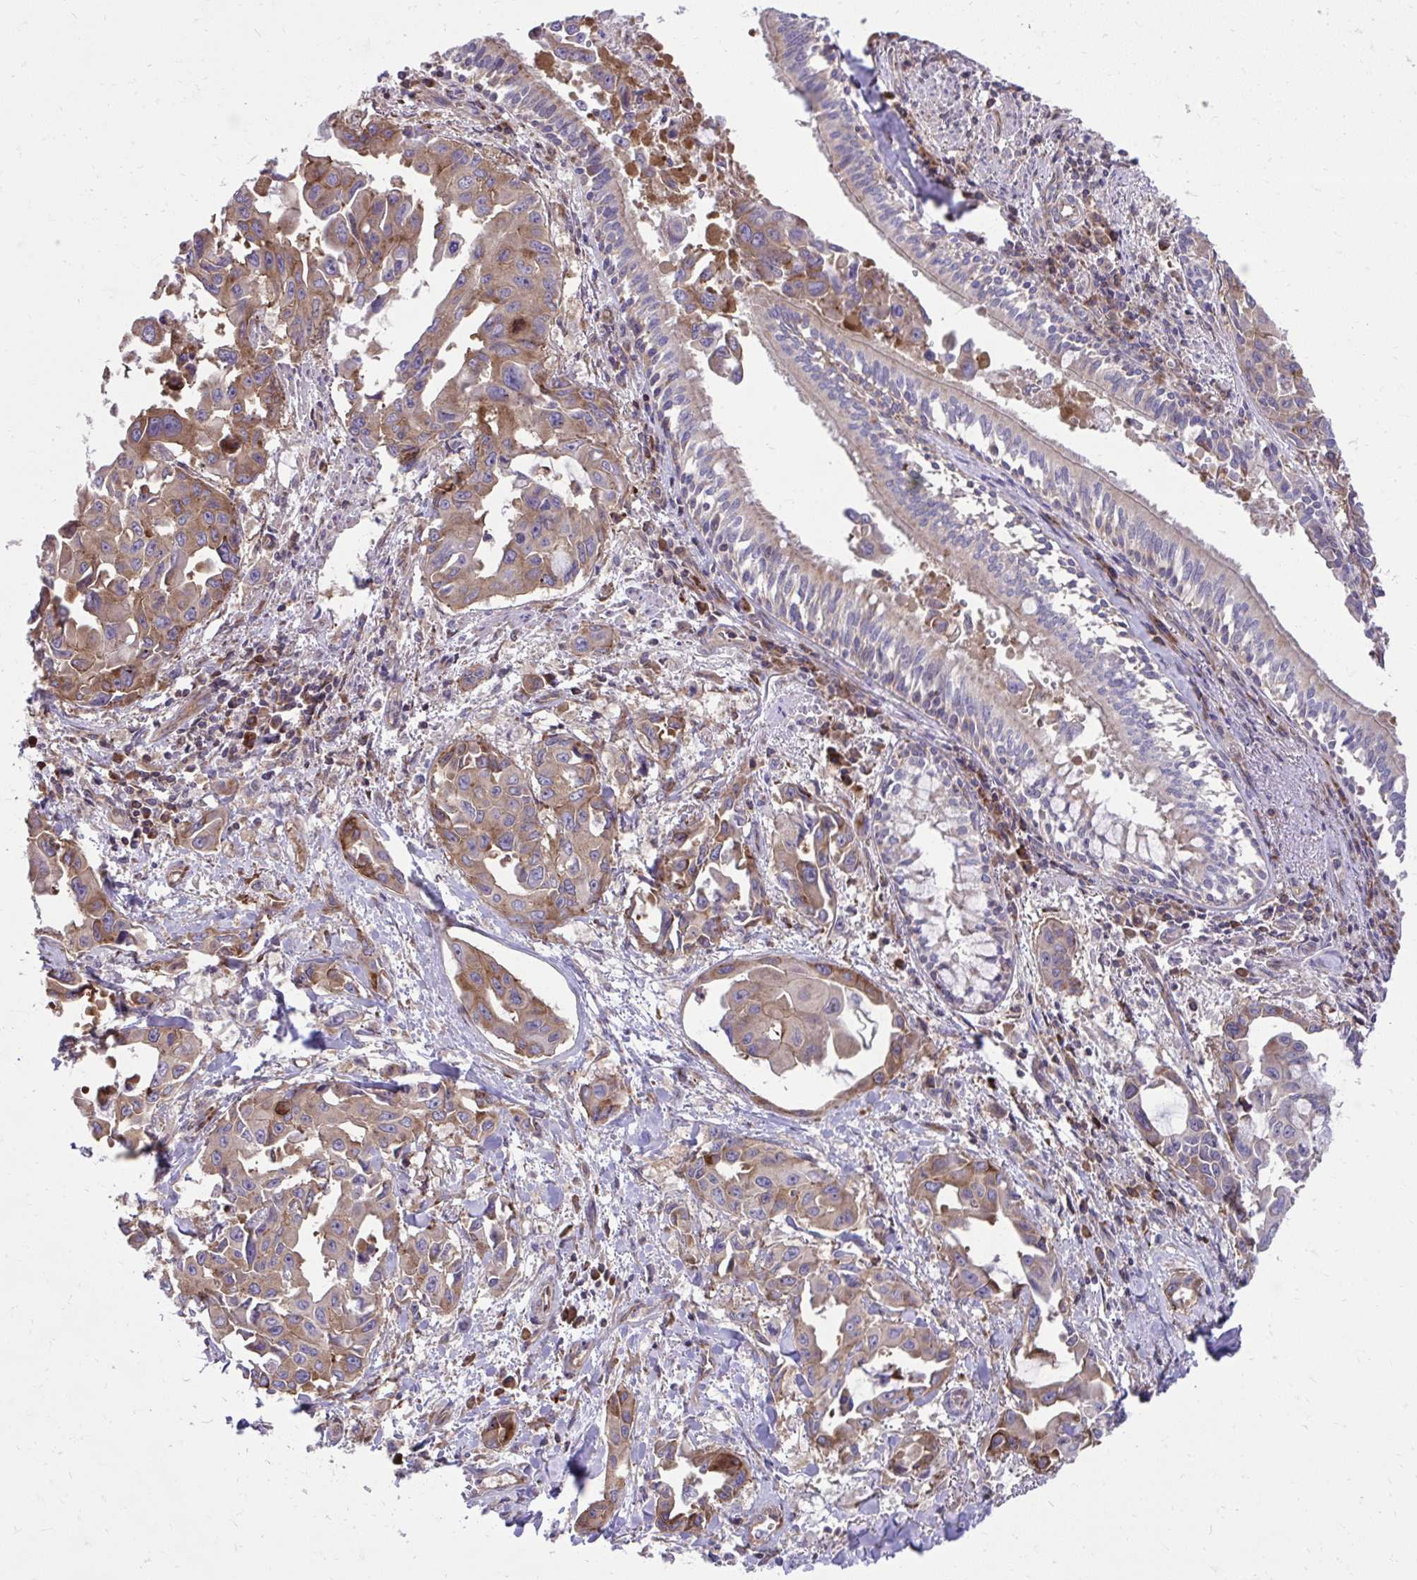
{"staining": {"intensity": "moderate", "quantity": ">75%", "location": "cytoplasmic/membranous"}, "tissue": "lung cancer", "cell_type": "Tumor cells", "image_type": "cancer", "snomed": [{"axis": "morphology", "description": "Adenocarcinoma, NOS"}, {"axis": "topography", "description": "Lung"}], "caption": "Immunohistochemistry (IHC) (DAB (3,3'-diaminobenzidine)) staining of human adenocarcinoma (lung) shows moderate cytoplasmic/membranous protein positivity in approximately >75% of tumor cells.", "gene": "NMNAT3", "patient": {"sex": "male", "age": 64}}